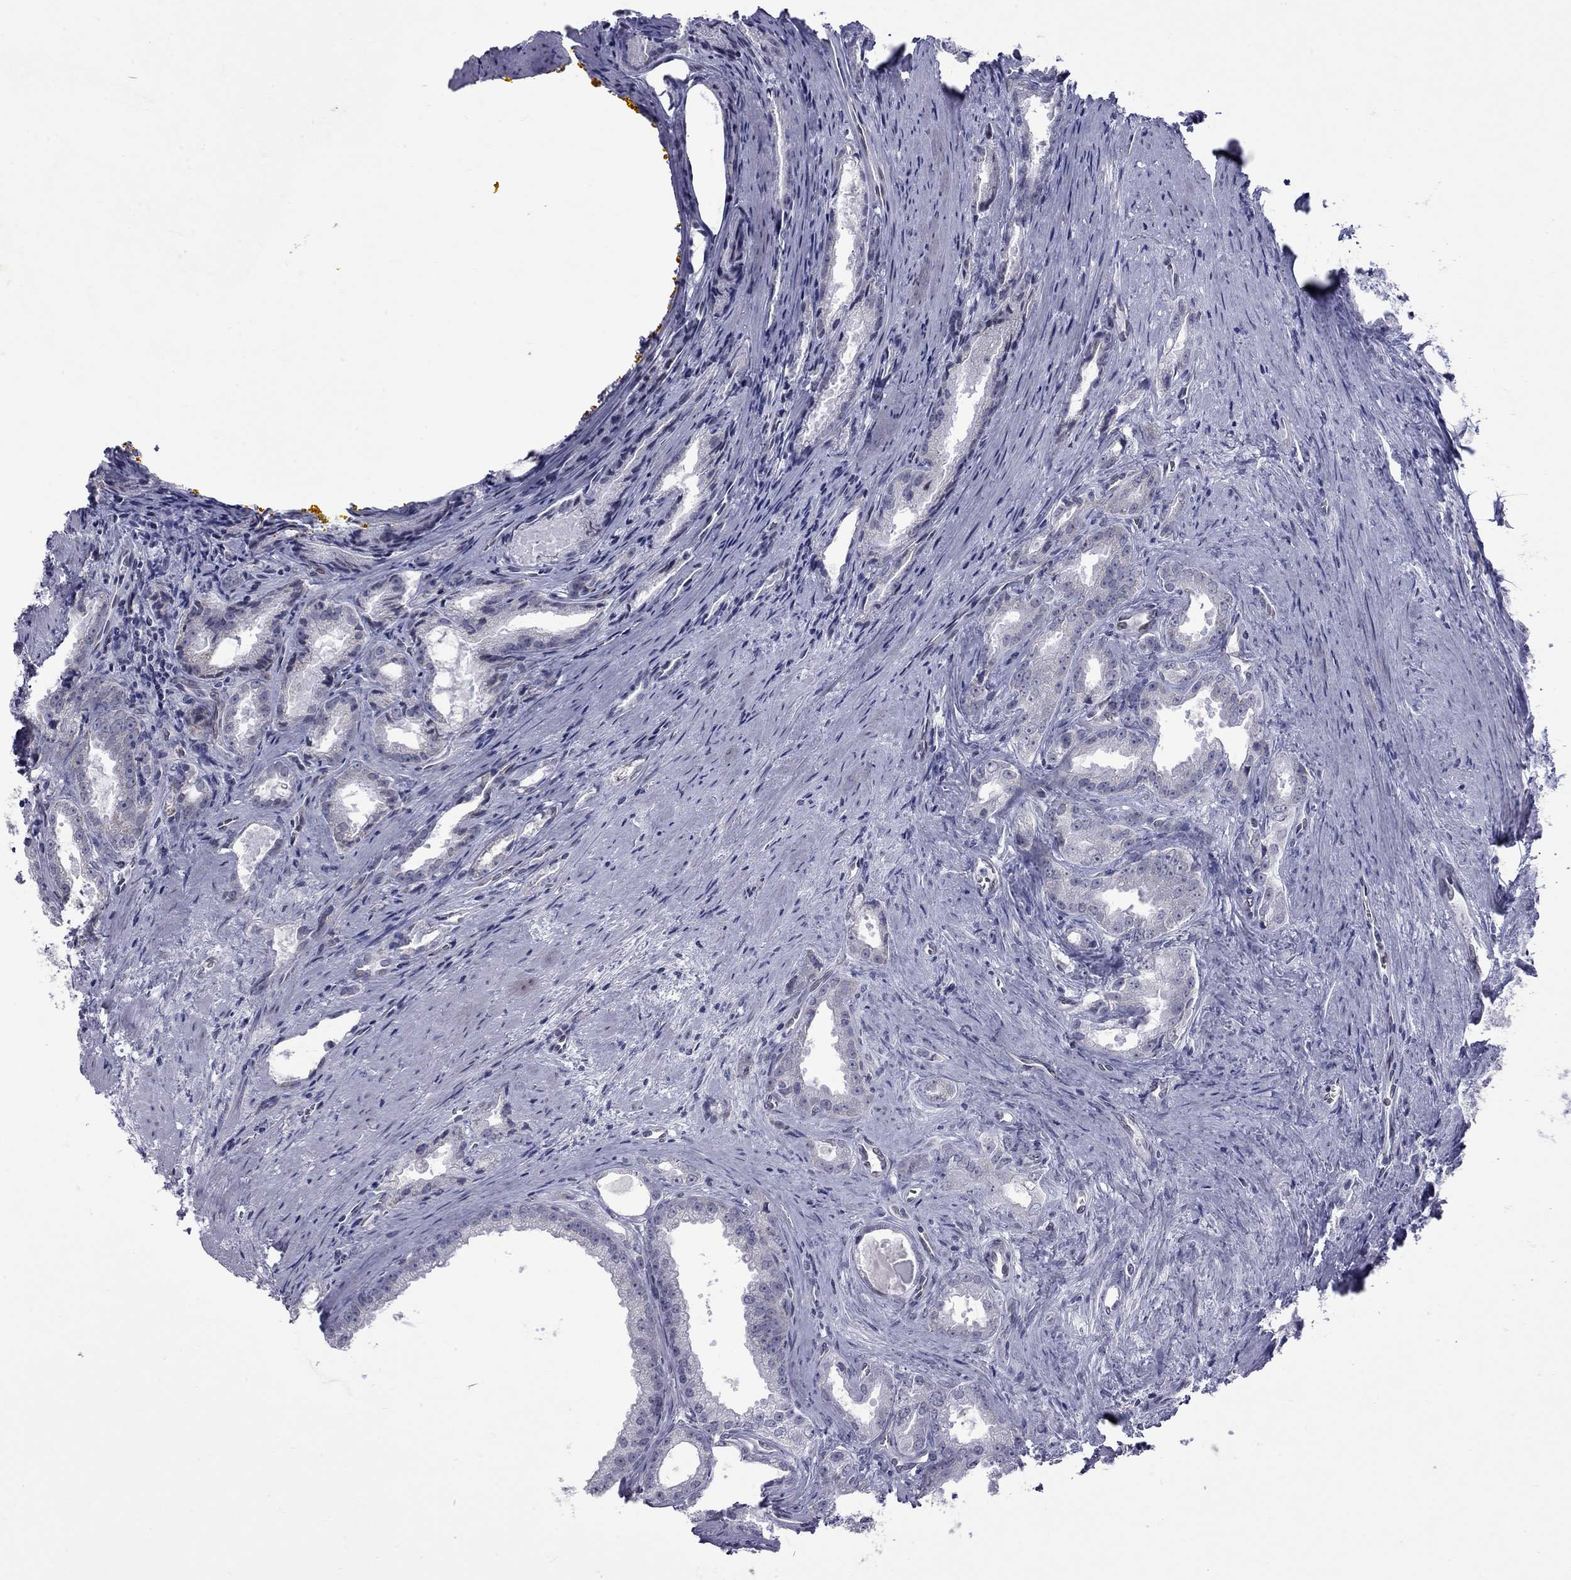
{"staining": {"intensity": "negative", "quantity": "none", "location": "none"}, "tissue": "prostate cancer", "cell_type": "Tumor cells", "image_type": "cancer", "snomed": [{"axis": "morphology", "description": "Adenocarcinoma, NOS"}, {"axis": "morphology", "description": "Adenocarcinoma, High grade"}, {"axis": "topography", "description": "Prostate"}], "caption": "The image displays no staining of tumor cells in prostate adenocarcinoma (high-grade).", "gene": "CLTCL1", "patient": {"sex": "male", "age": 70}}